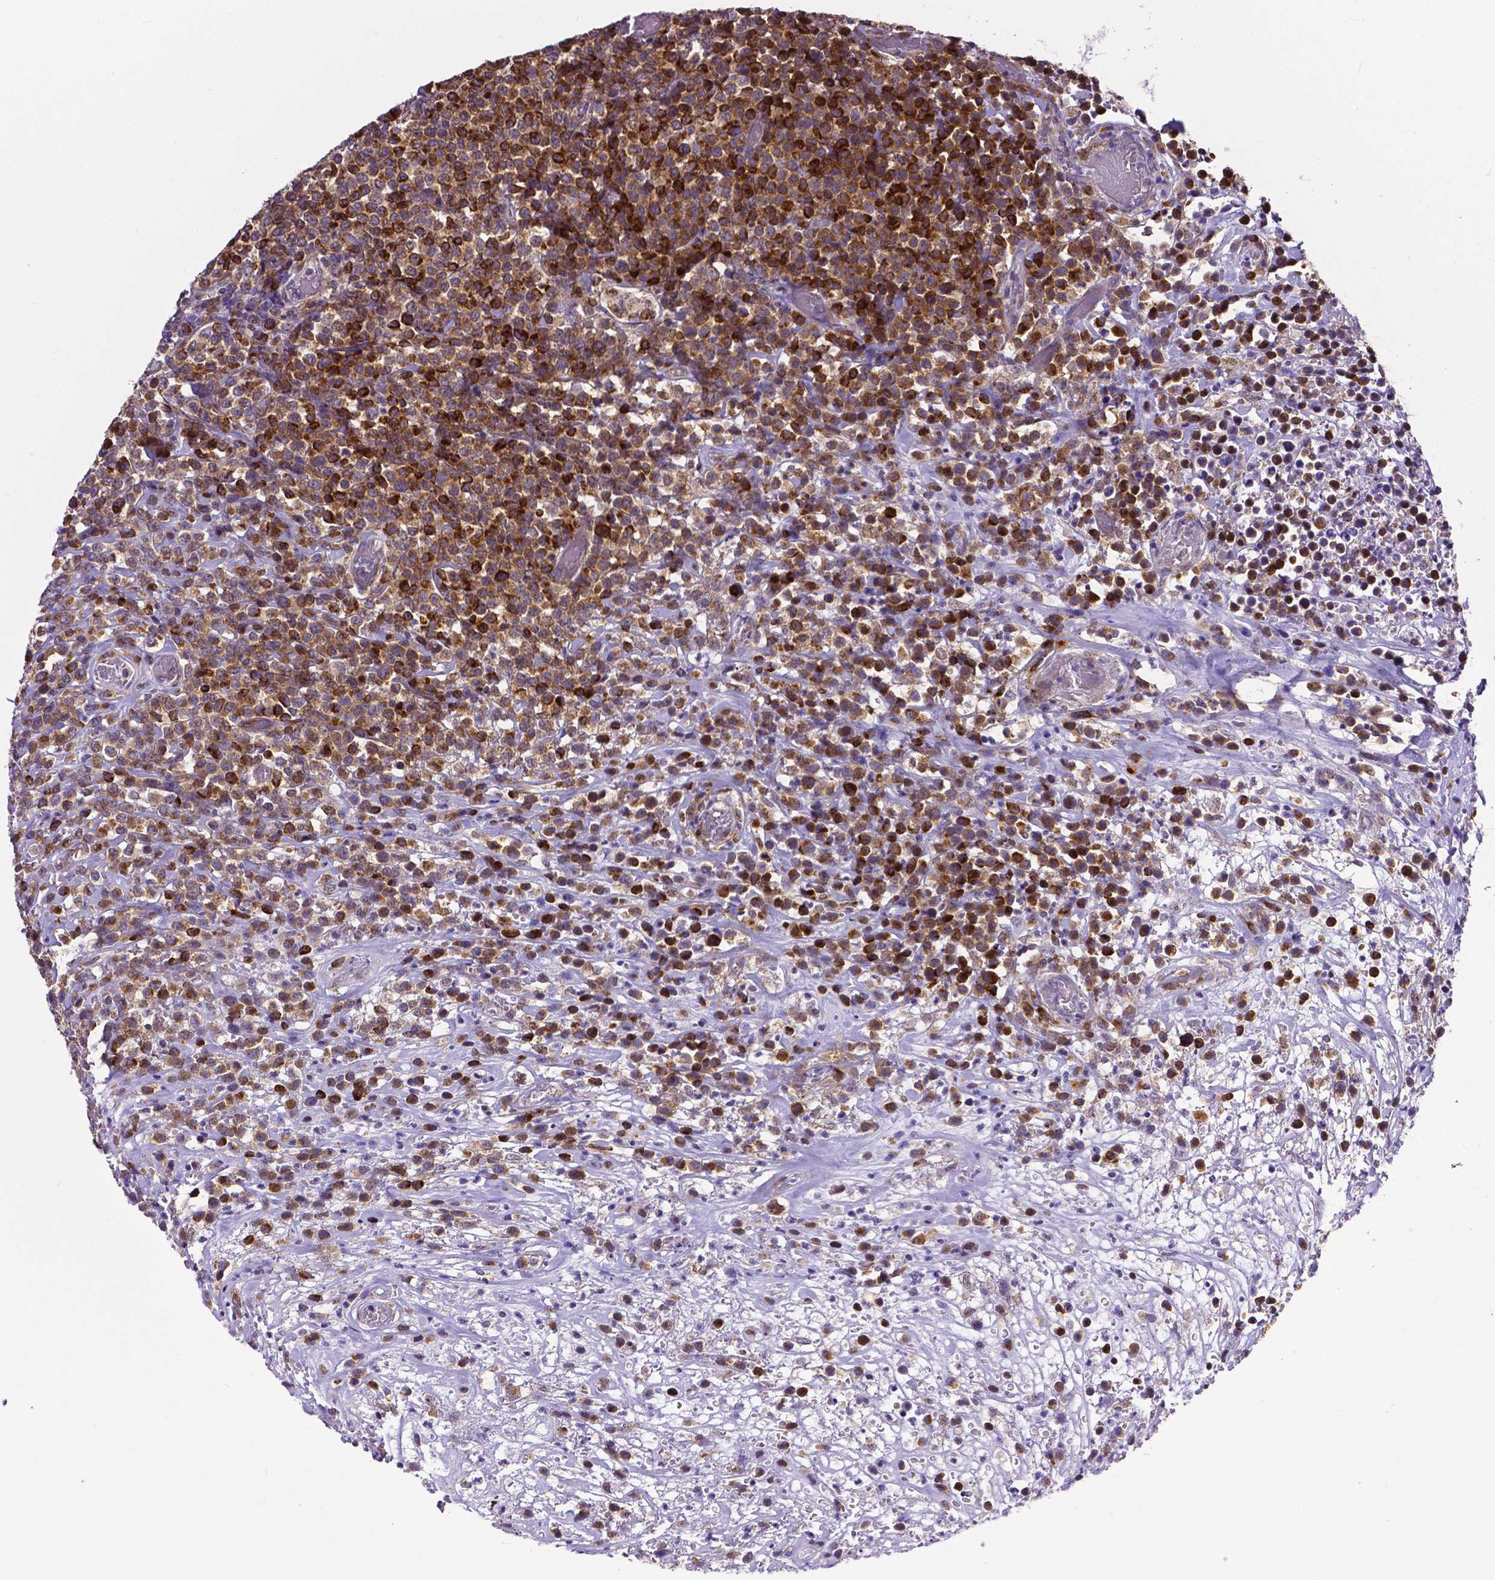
{"staining": {"intensity": "strong", "quantity": ">75%", "location": "cytoplasmic/membranous"}, "tissue": "lymphoma", "cell_type": "Tumor cells", "image_type": "cancer", "snomed": [{"axis": "morphology", "description": "Malignant lymphoma, non-Hodgkin's type, High grade"}, {"axis": "topography", "description": "Soft tissue"}], "caption": "Strong cytoplasmic/membranous protein expression is present in about >75% of tumor cells in lymphoma.", "gene": "MCL1", "patient": {"sex": "female", "age": 56}}